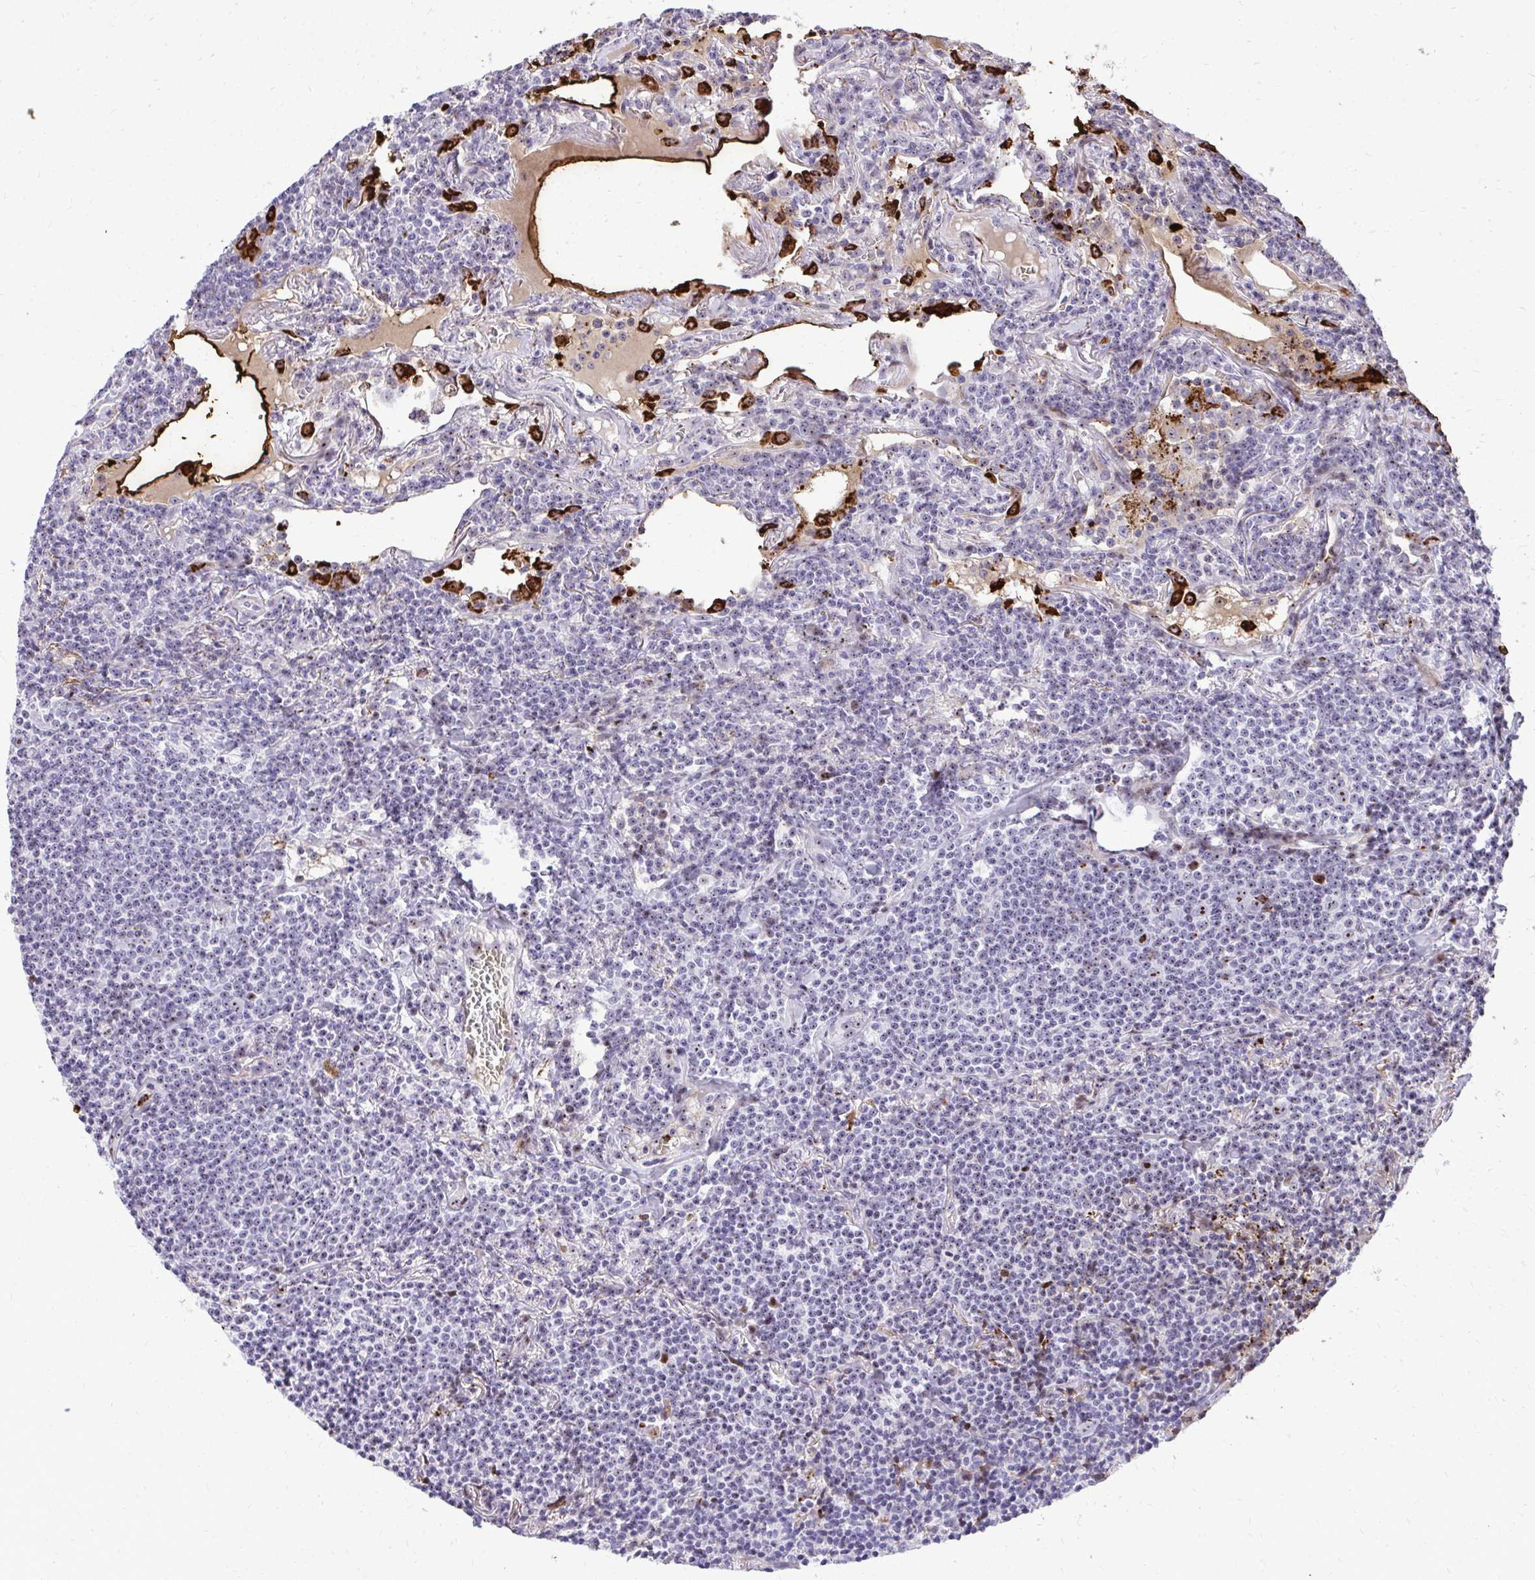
{"staining": {"intensity": "negative", "quantity": "none", "location": "none"}, "tissue": "lymphoma", "cell_type": "Tumor cells", "image_type": "cancer", "snomed": [{"axis": "morphology", "description": "Malignant lymphoma, non-Hodgkin's type, Low grade"}, {"axis": "topography", "description": "Lung"}], "caption": "A high-resolution histopathology image shows IHC staining of low-grade malignant lymphoma, non-Hodgkin's type, which exhibits no significant staining in tumor cells.", "gene": "DLX4", "patient": {"sex": "female", "age": 71}}